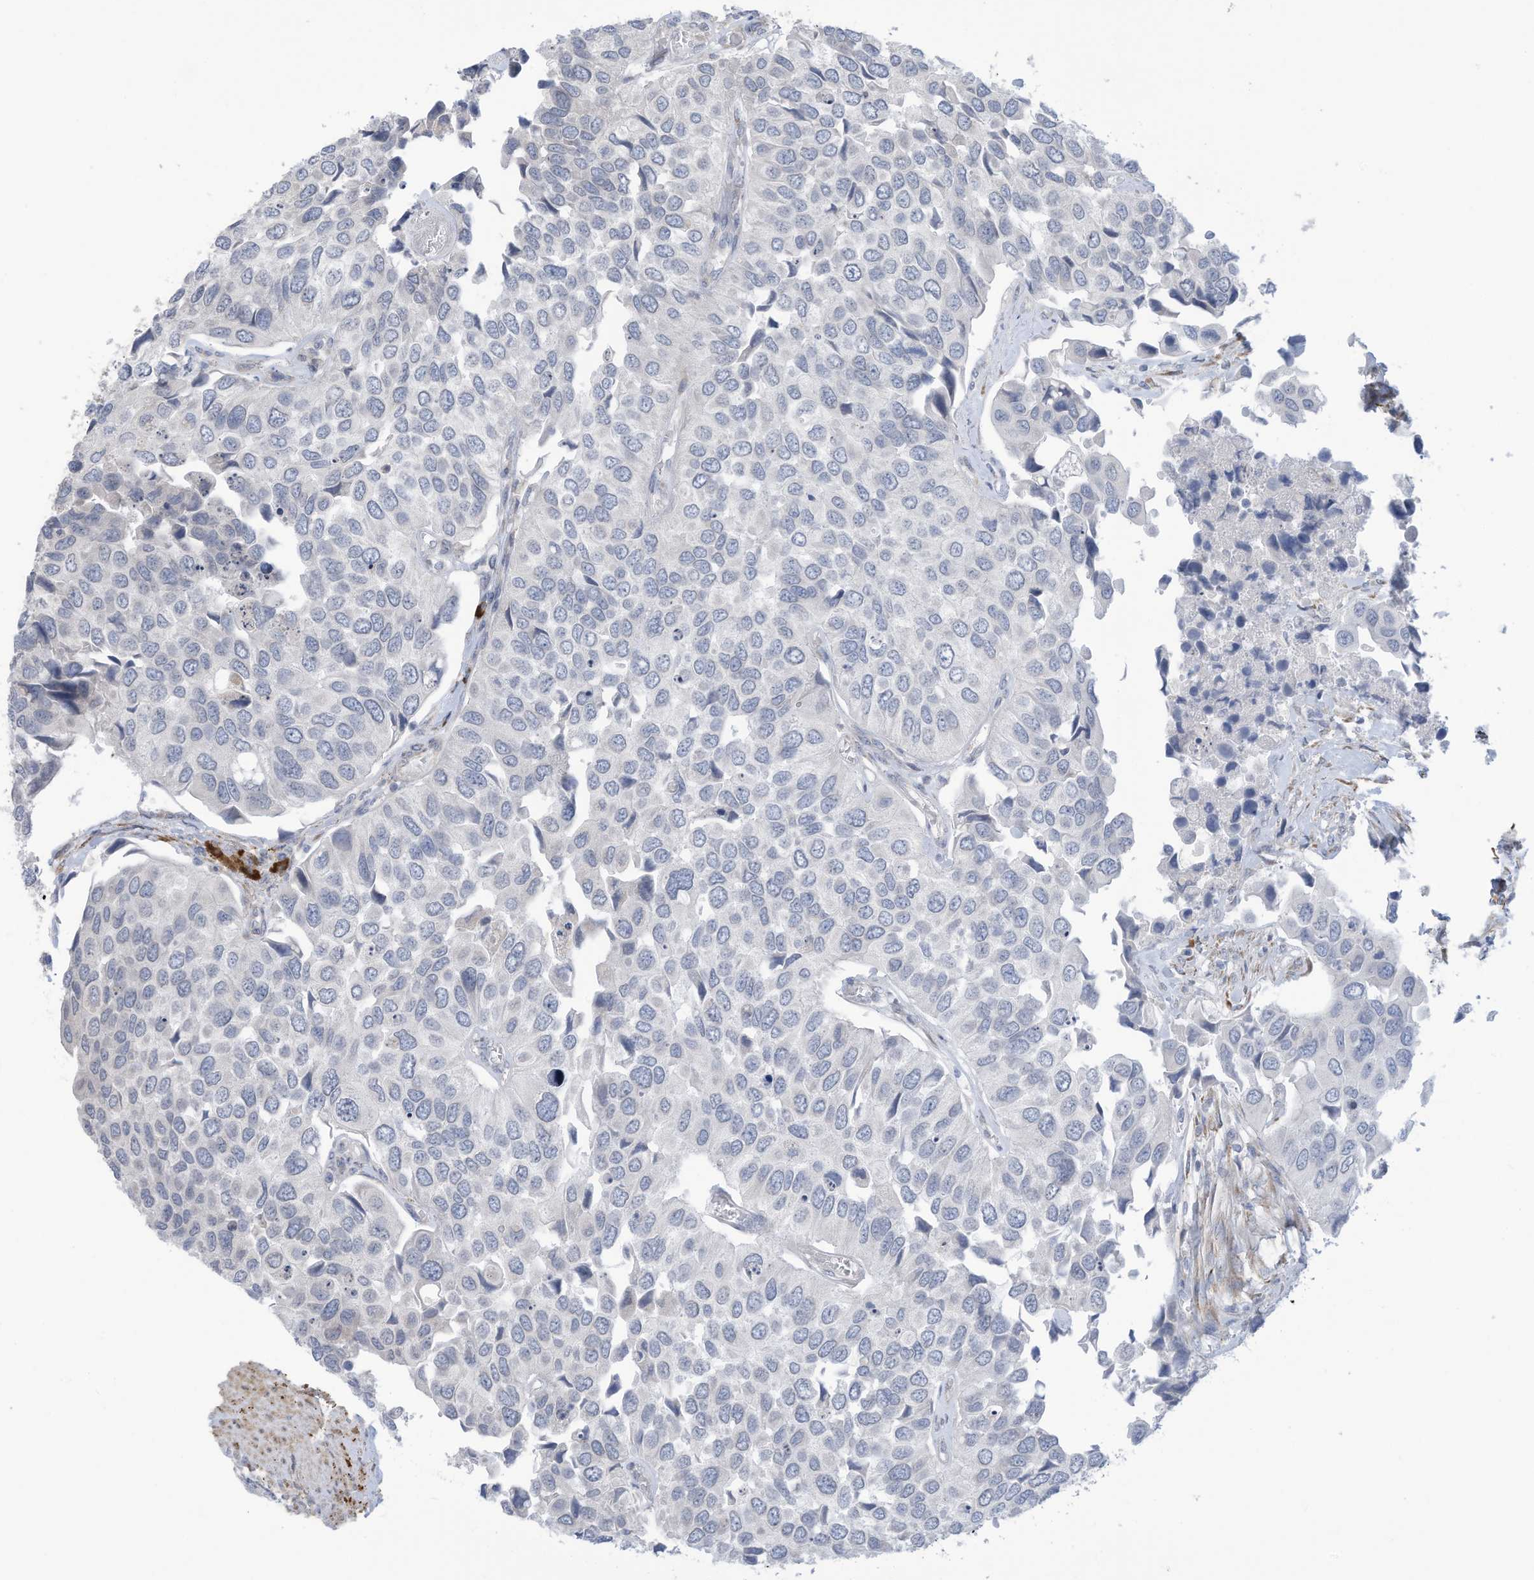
{"staining": {"intensity": "negative", "quantity": "none", "location": "none"}, "tissue": "urothelial cancer", "cell_type": "Tumor cells", "image_type": "cancer", "snomed": [{"axis": "morphology", "description": "Urothelial carcinoma, High grade"}, {"axis": "topography", "description": "Urinary bladder"}], "caption": "An immunohistochemistry histopathology image of urothelial carcinoma (high-grade) is shown. There is no staining in tumor cells of urothelial carcinoma (high-grade). (IHC, brightfield microscopy, high magnification).", "gene": "ZNF292", "patient": {"sex": "male", "age": 74}}